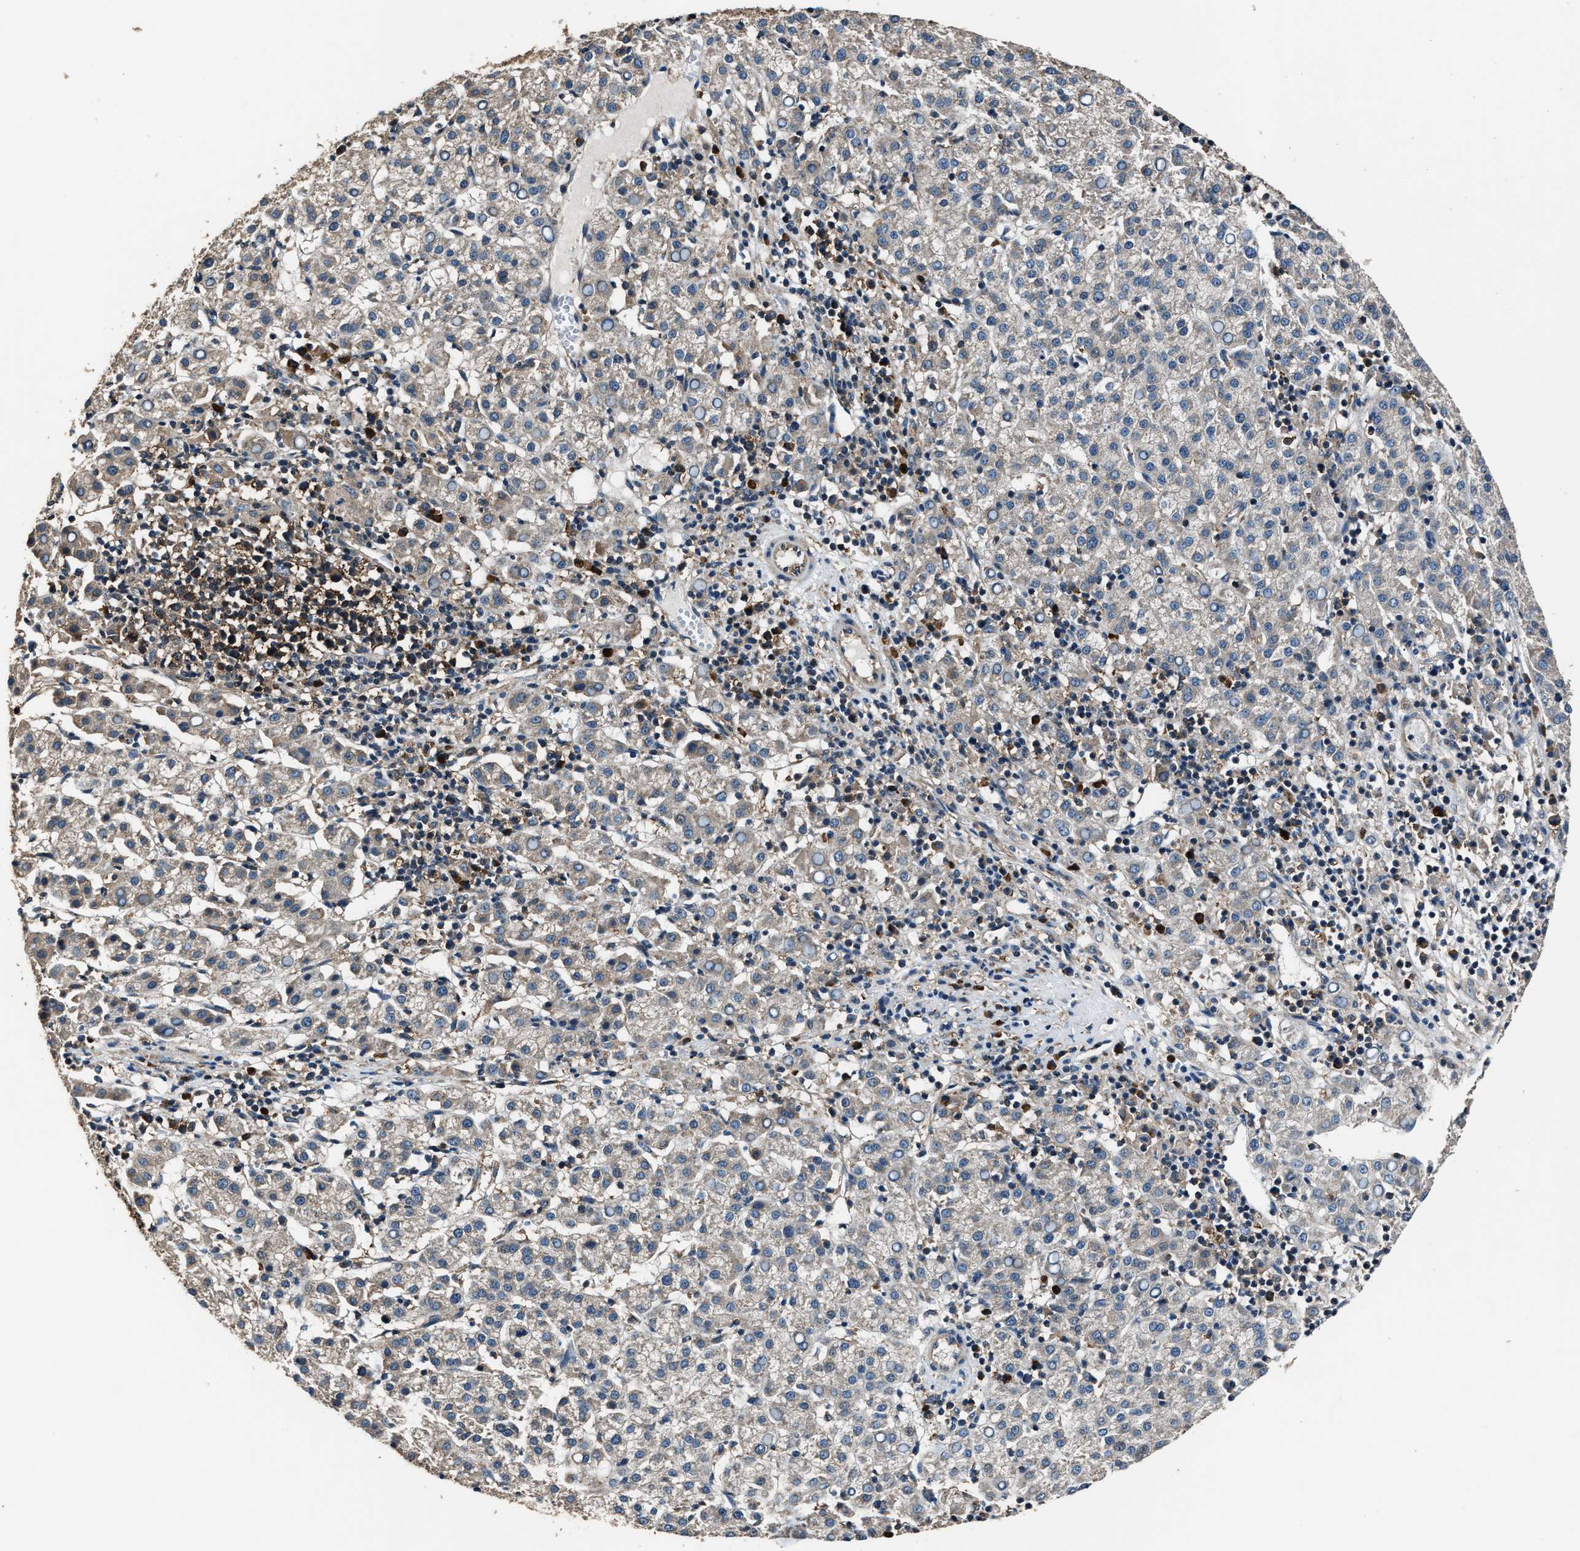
{"staining": {"intensity": "weak", "quantity": "<25%", "location": "cytoplasmic/membranous"}, "tissue": "liver cancer", "cell_type": "Tumor cells", "image_type": "cancer", "snomed": [{"axis": "morphology", "description": "Carcinoma, Hepatocellular, NOS"}, {"axis": "topography", "description": "Liver"}], "caption": "Tumor cells show no significant protein positivity in hepatocellular carcinoma (liver). The staining is performed using DAB (3,3'-diaminobenzidine) brown chromogen with nuclei counter-stained in using hematoxylin.", "gene": "IMPDH2", "patient": {"sex": "female", "age": 58}}